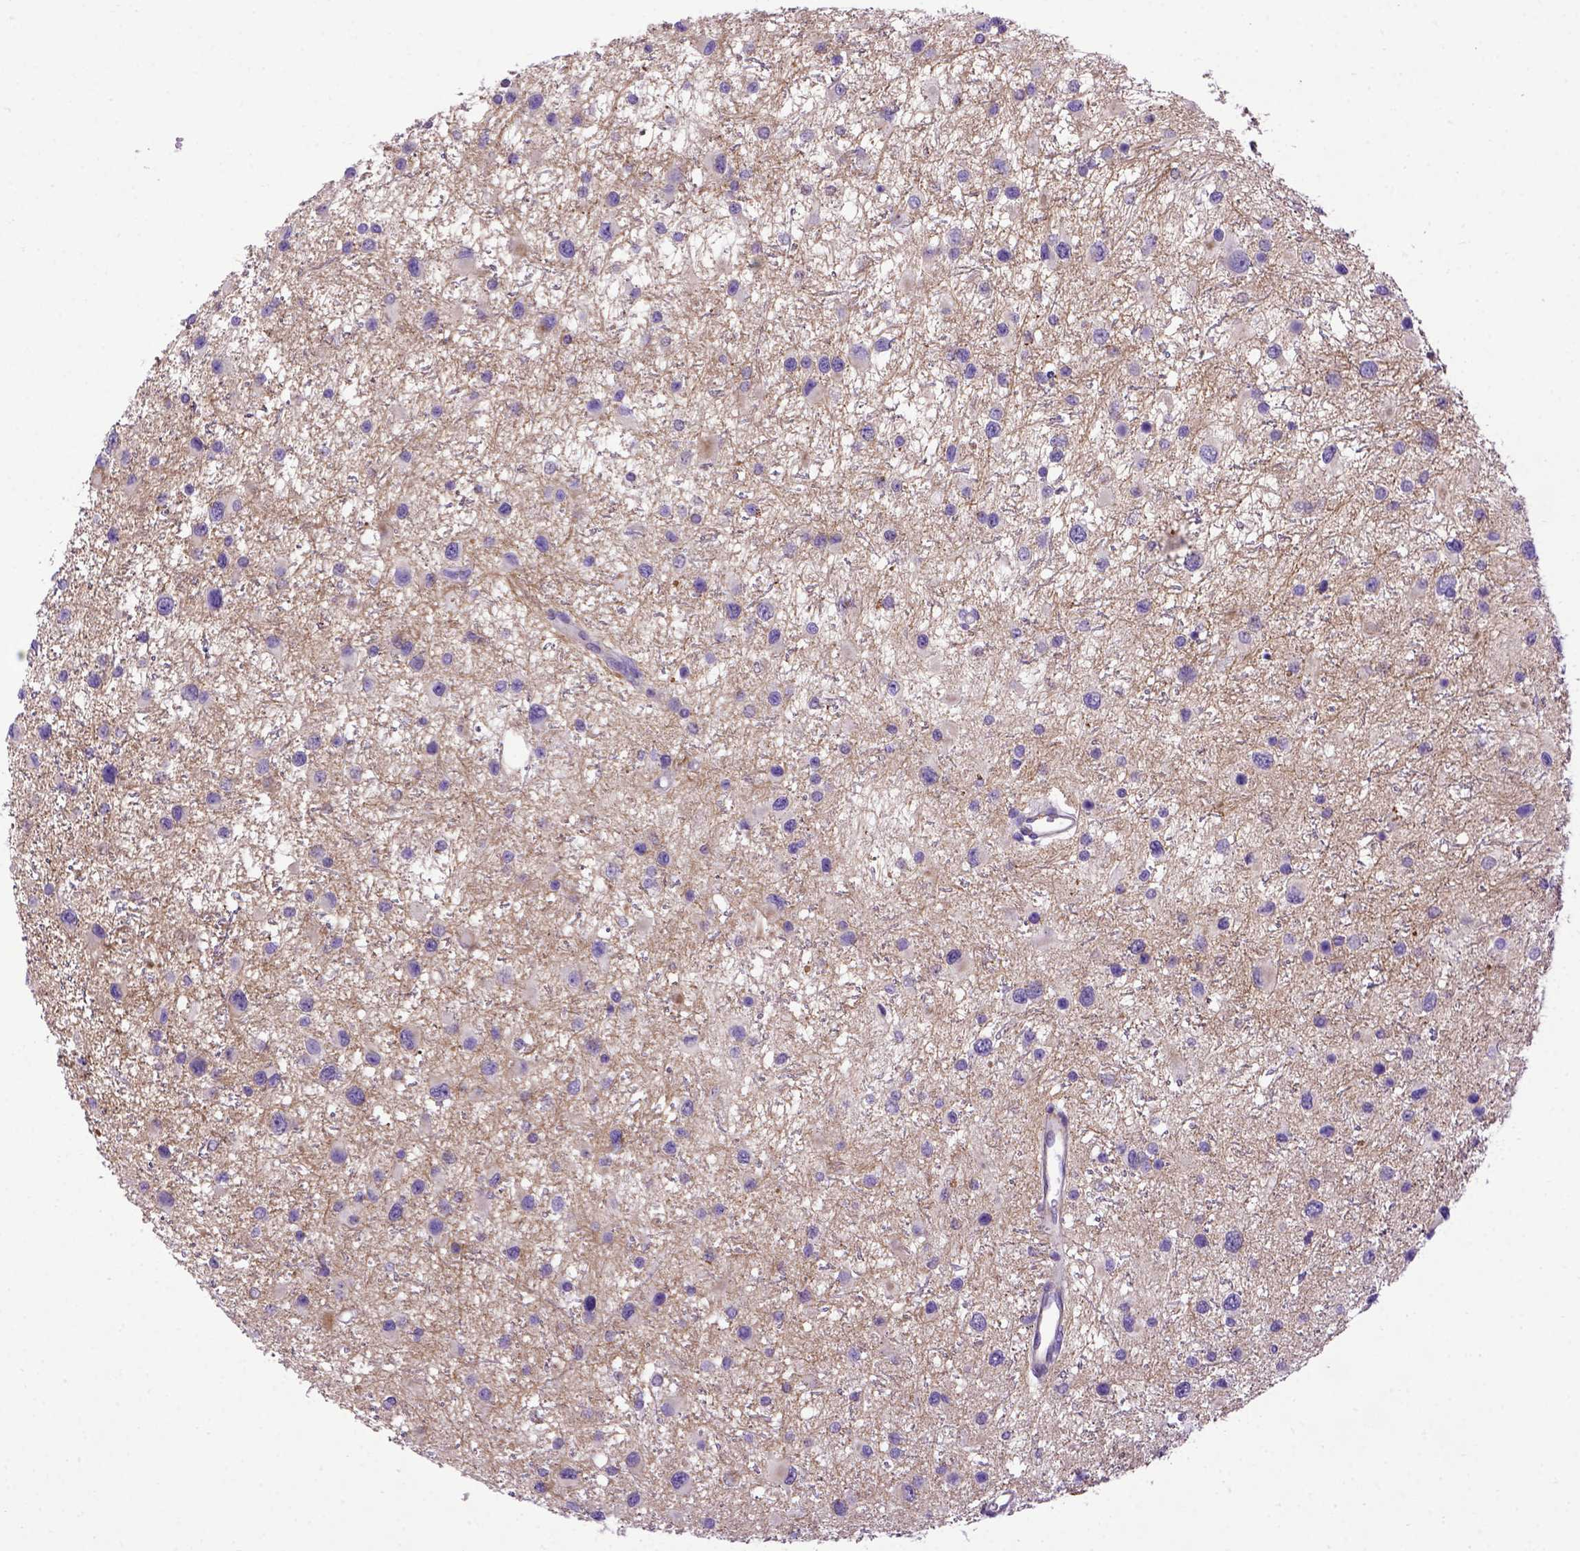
{"staining": {"intensity": "negative", "quantity": "none", "location": "none"}, "tissue": "glioma", "cell_type": "Tumor cells", "image_type": "cancer", "snomed": [{"axis": "morphology", "description": "Glioma, malignant, Low grade"}, {"axis": "topography", "description": "Brain"}], "caption": "Malignant low-grade glioma stained for a protein using immunohistochemistry (IHC) exhibits no staining tumor cells.", "gene": "ADAM12", "patient": {"sex": "female", "age": 32}}